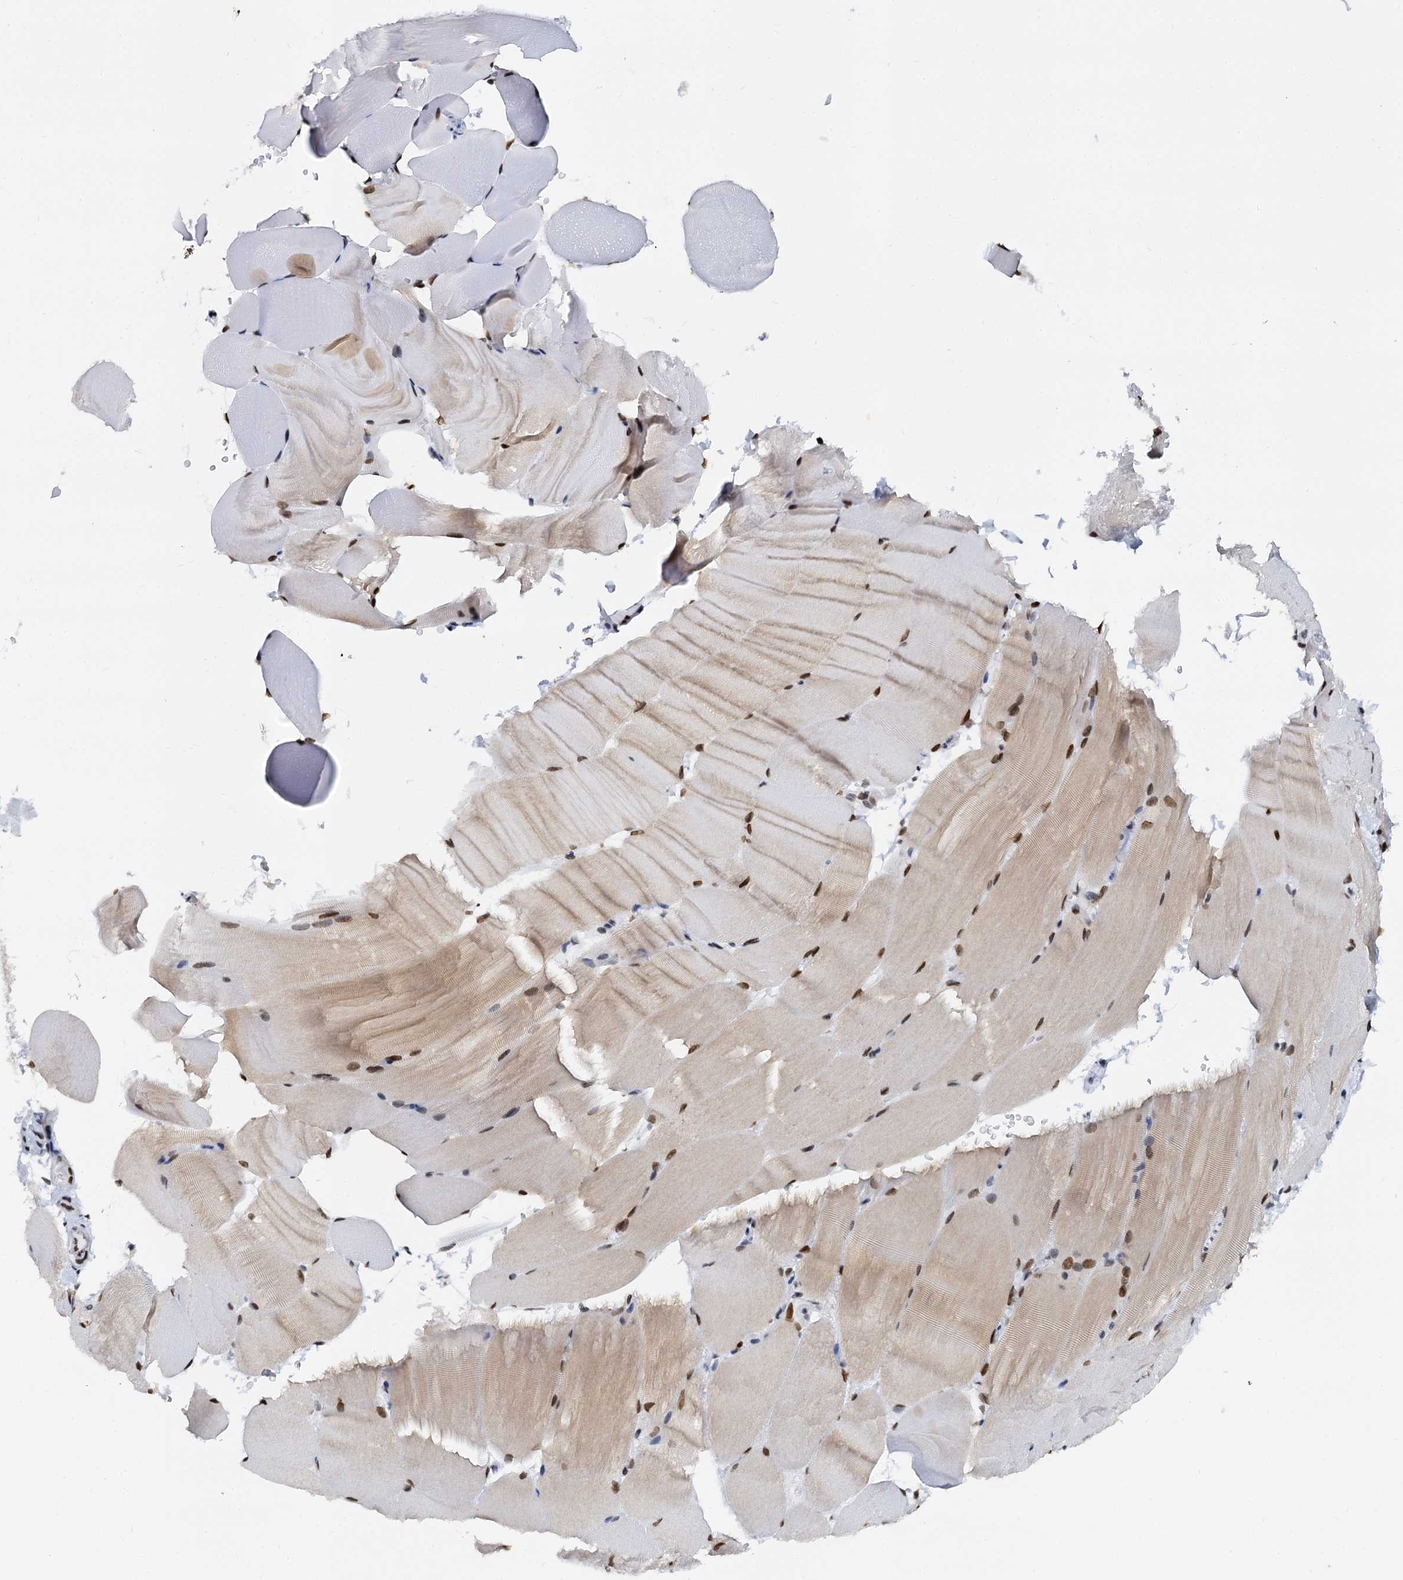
{"staining": {"intensity": "strong", "quantity": ">75%", "location": "nuclear"}, "tissue": "skeletal muscle", "cell_type": "Myocytes", "image_type": "normal", "snomed": [{"axis": "morphology", "description": "Normal tissue, NOS"}, {"axis": "topography", "description": "Skeletal muscle"}, {"axis": "topography", "description": "Parathyroid gland"}], "caption": "Approximately >75% of myocytes in benign human skeletal muscle demonstrate strong nuclear protein positivity as visualized by brown immunohistochemical staining.", "gene": "CMAS", "patient": {"sex": "female", "age": 37}}